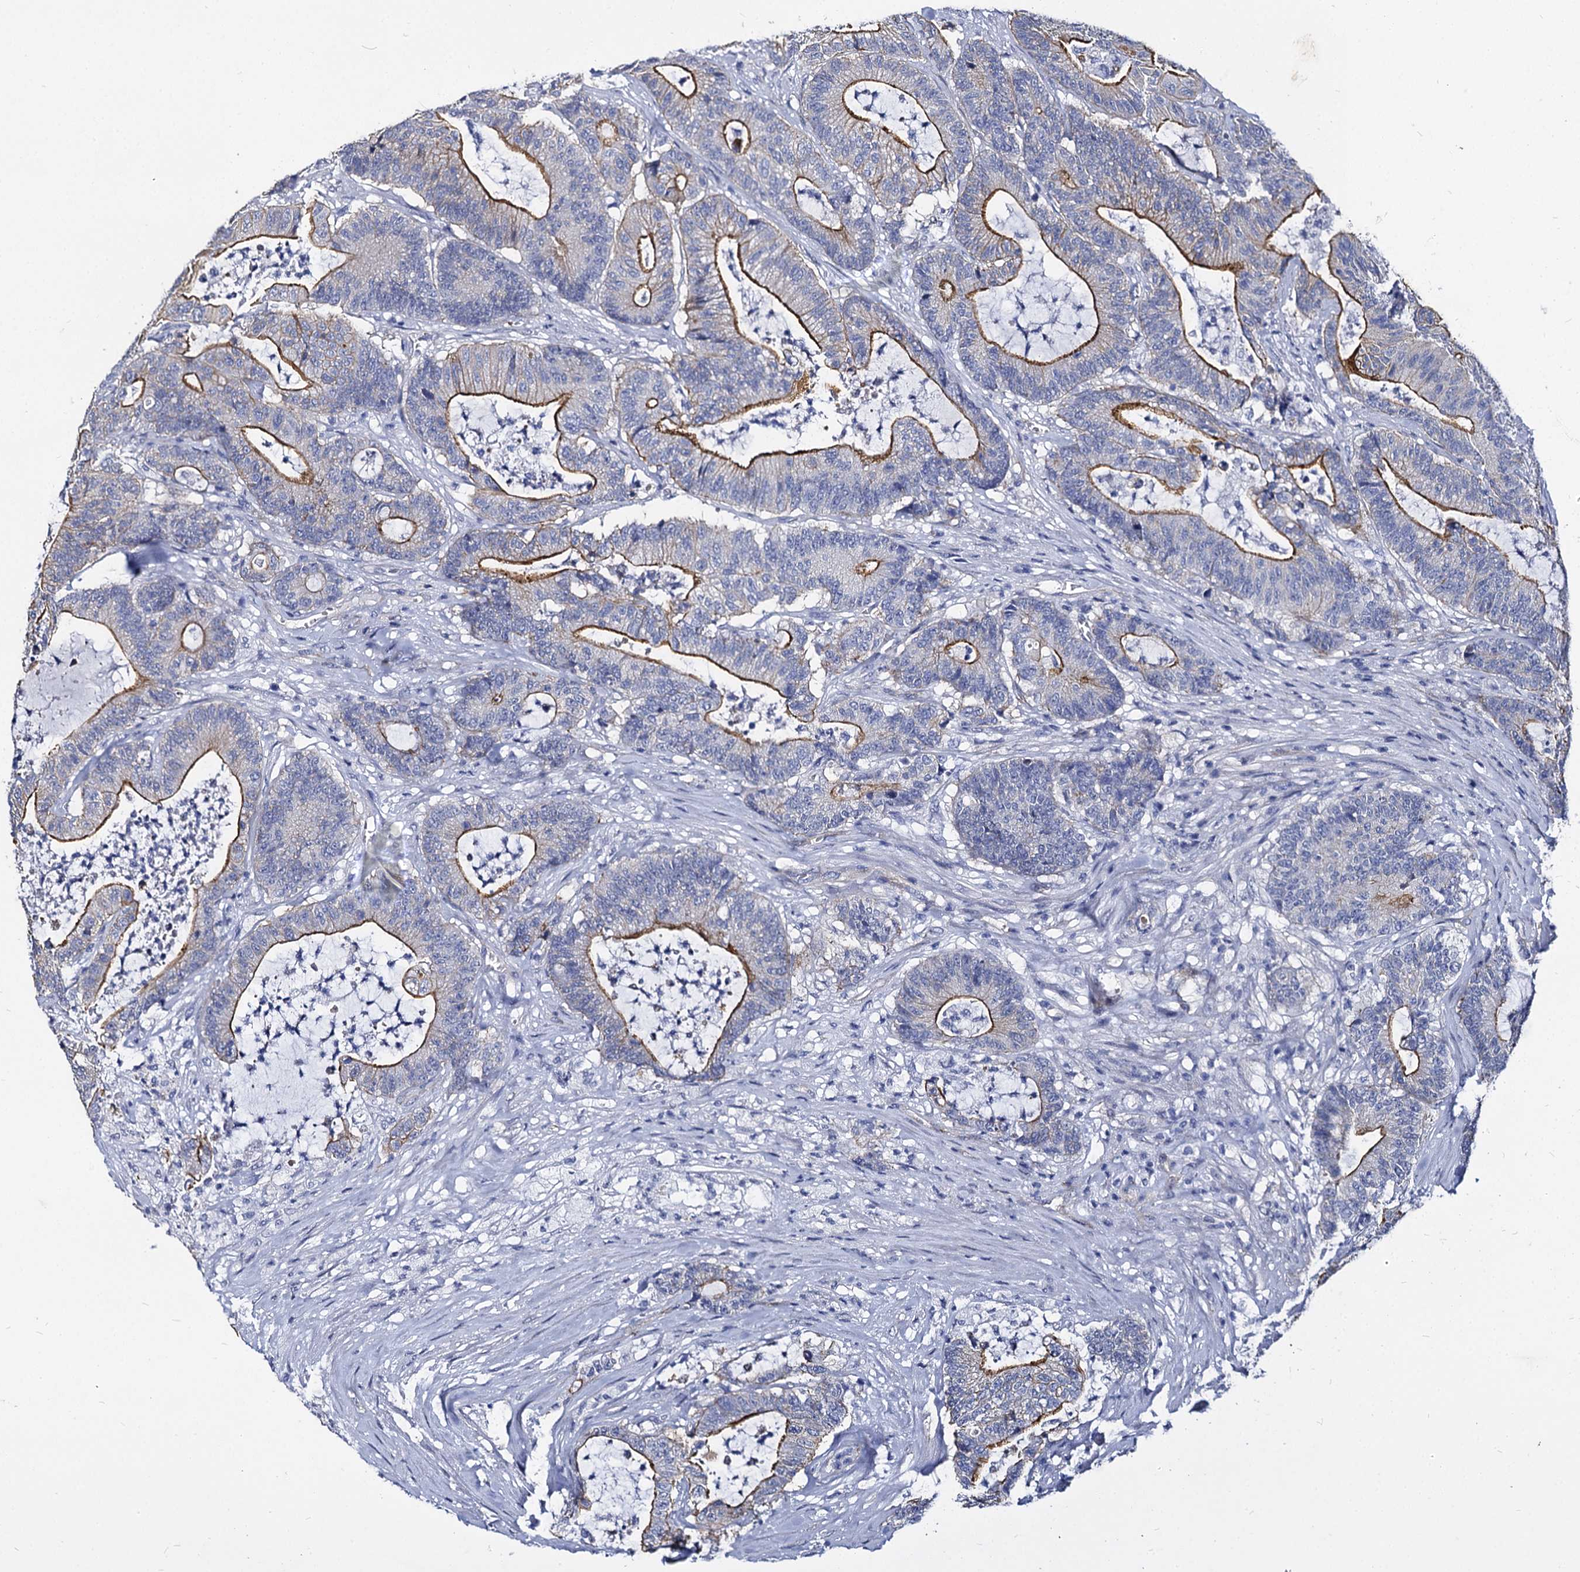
{"staining": {"intensity": "strong", "quantity": "25%-75%", "location": "cytoplasmic/membranous"}, "tissue": "colorectal cancer", "cell_type": "Tumor cells", "image_type": "cancer", "snomed": [{"axis": "morphology", "description": "Adenocarcinoma, NOS"}, {"axis": "topography", "description": "Colon"}], "caption": "A photomicrograph showing strong cytoplasmic/membranous staining in approximately 25%-75% of tumor cells in colorectal cancer, as visualized by brown immunohistochemical staining.", "gene": "CBFB", "patient": {"sex": "female", "age": 84}}